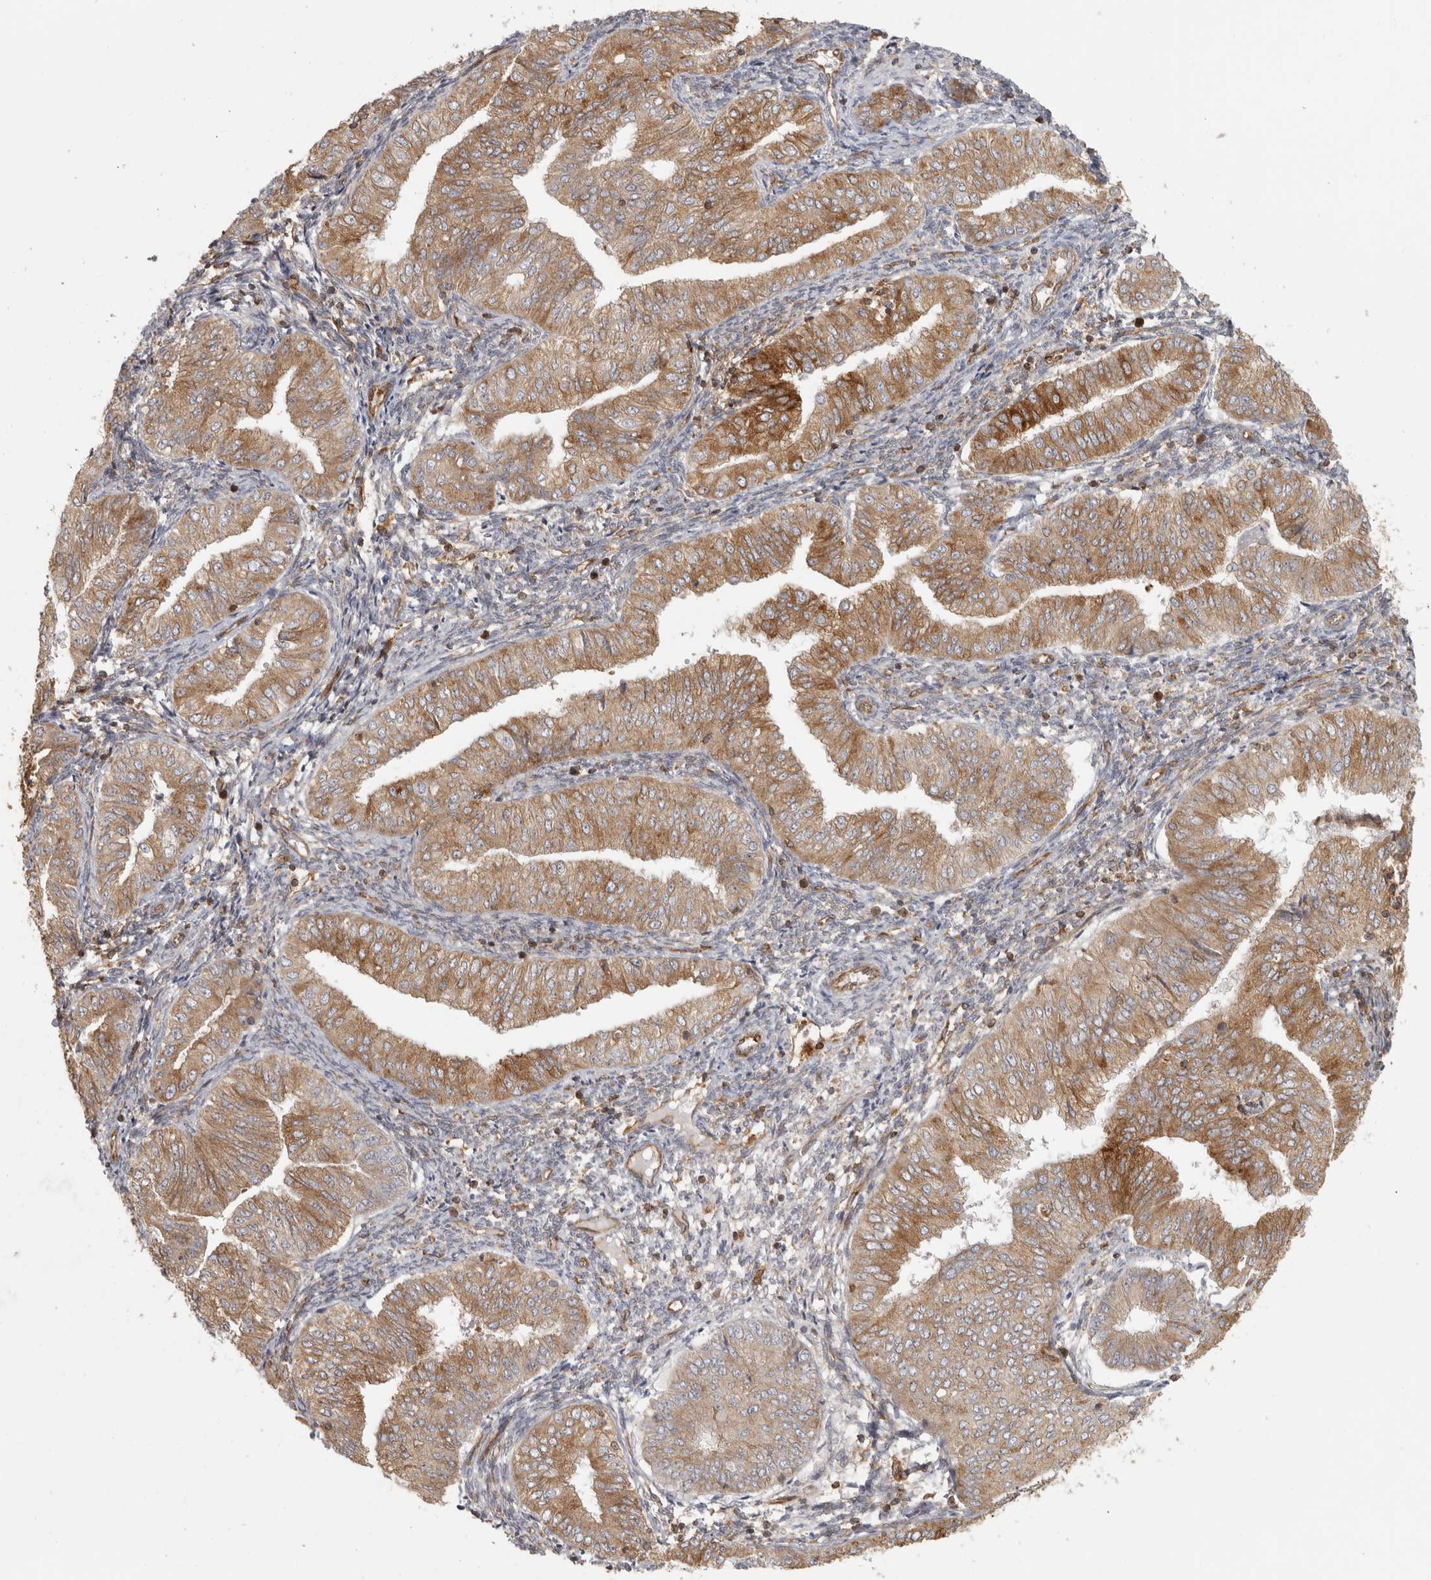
{"staining": {"intensity": "moderate", "quantity": ">75%", "location": "cytoplasmic/membranous"}, "tissue": "endometrial cancer", "cell_type": "Tumor cells", "image_type": "cancer", "snomed": [{"axis": "morphology", "description": "Normal tissue, NOS"}, {"axis": "morphology", "description": "Adenocarcinoma, NOS"}, {"axis": "topography", "description": "Endometrium"}], "caption": "There is medium levels of moderate cytoplasmic/membranous staining in tumor cells of adenocarcinoma (endometrial), as demonstrated by immunohistochemical staining (brown color).", "gene": "HLA-E", "patient": {"sex": "female", "age": 53}}